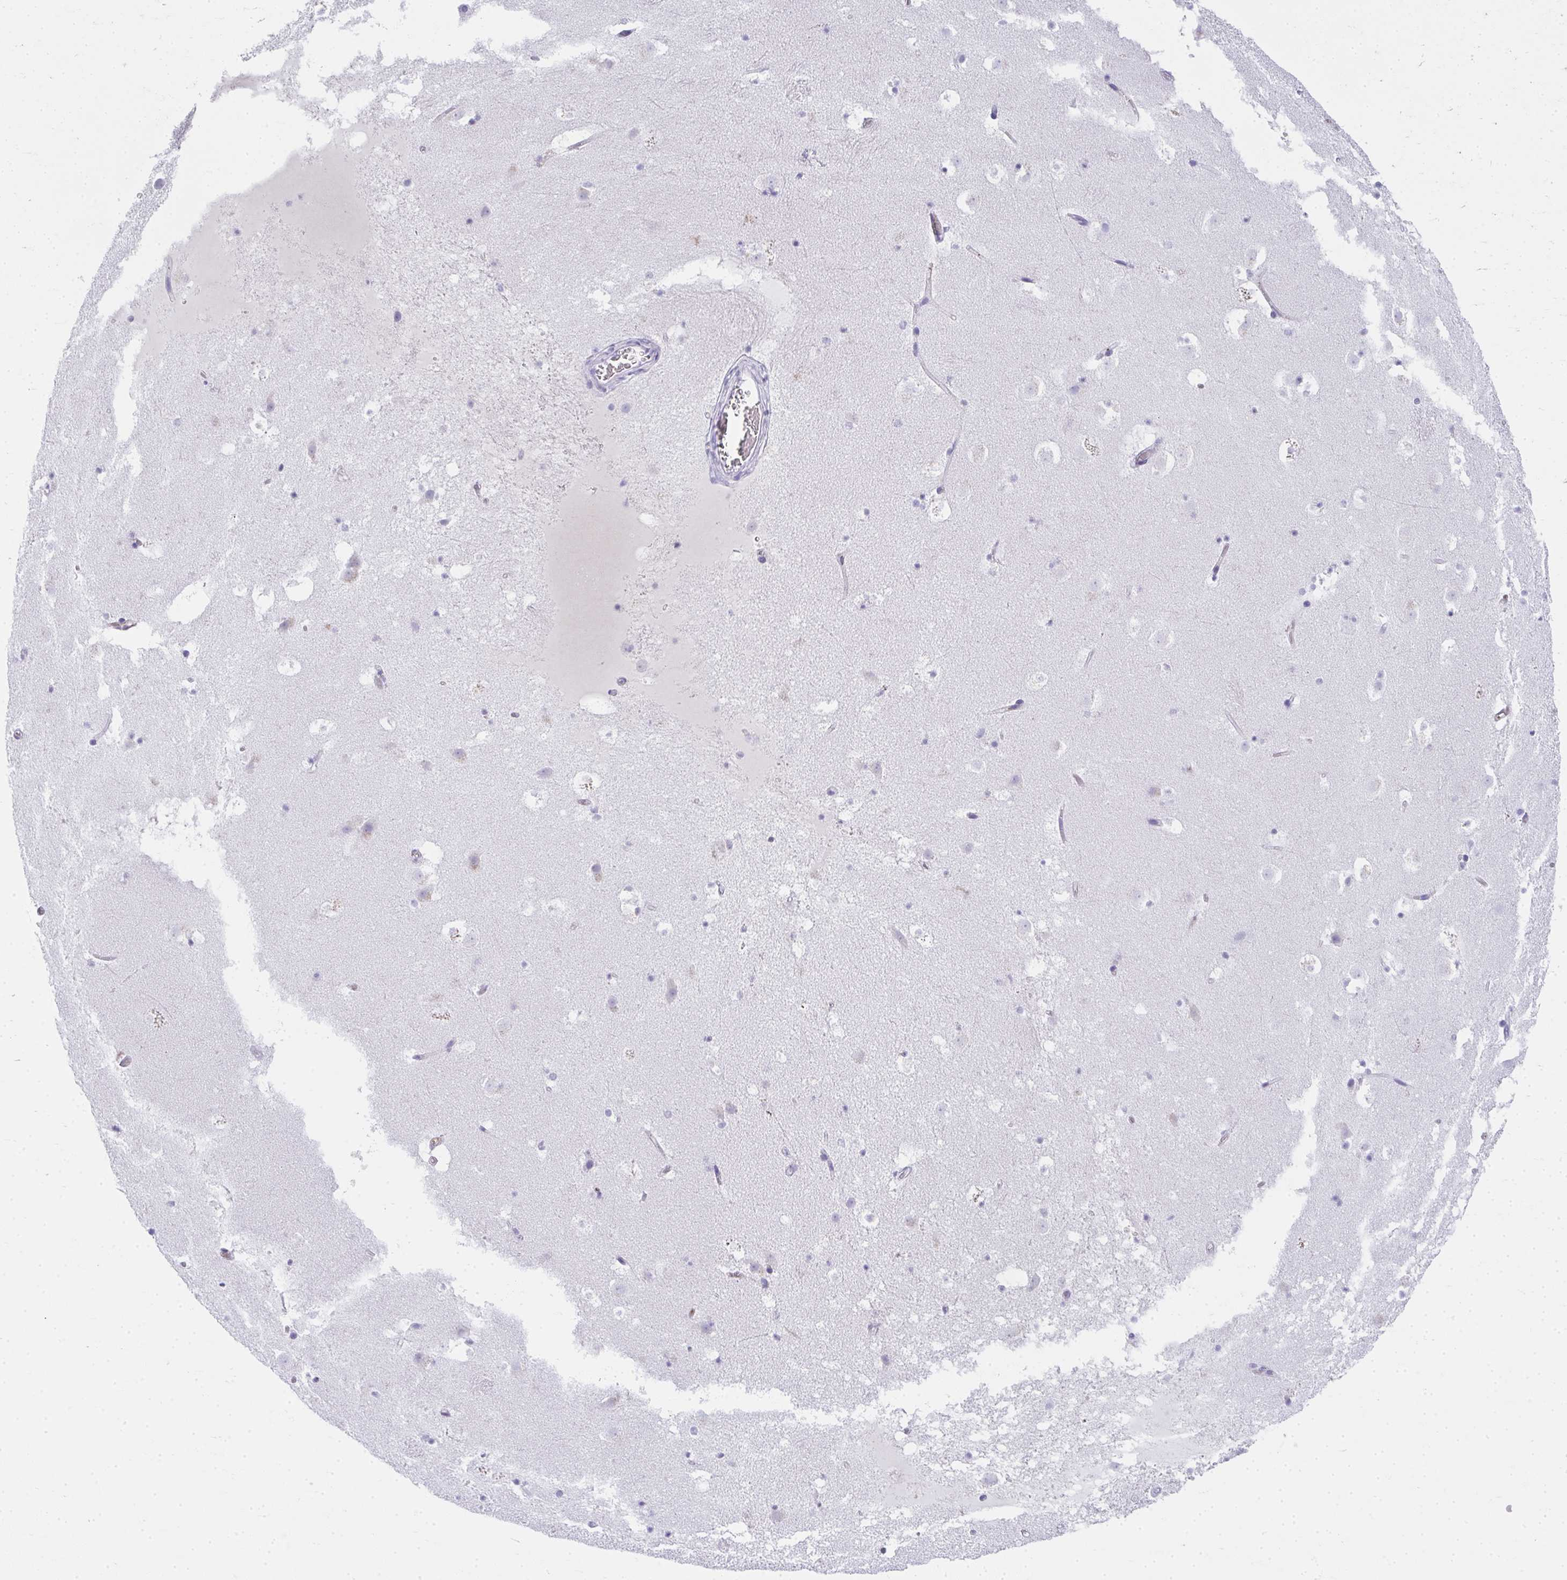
{"staining": {"intensity": "negative", "quantity": "none", "location": "none"}, "tissue": "caudate", "cell_type": "Glial cells", "image_type": "normal", "snomed": [{"axis": "morphology", "description": "Normal tissue, NOS"}, {"axis": "topography", "description": "Lateral ventricle wall"}], "caption": "The photomicrograph exhibits no significant expression in glial cells of caudate.", "gene": "ZSWIM3", "patient": {"sex": "male", "age": 37}}